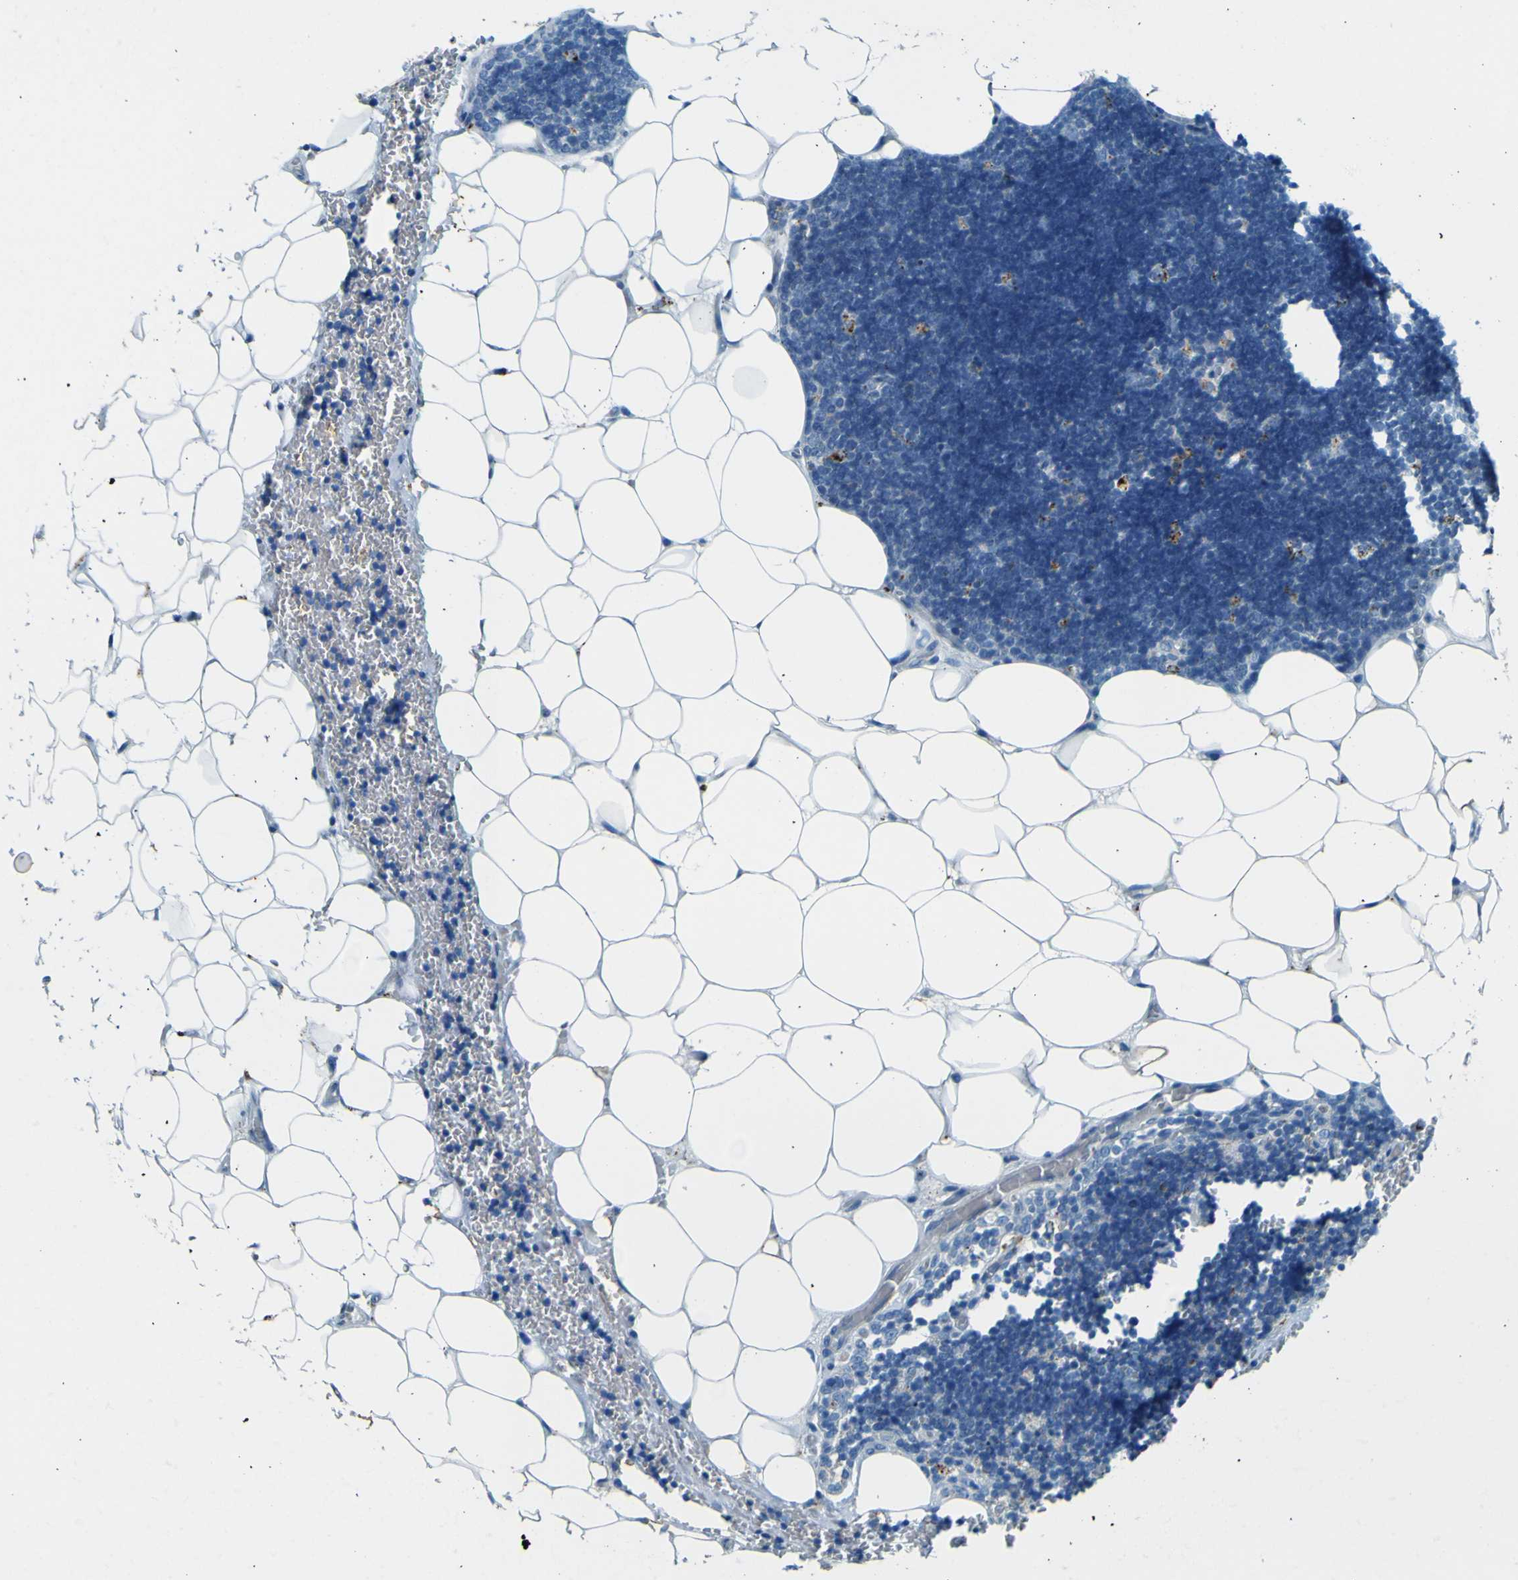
{"staining": {"intensity": "negative", "quantity": "none", "location": "none"}, "tissue": "lymph node", "cell_type": "Germinal center cells", "image_type": "normal", "snomed": [{"axis": "morphology", "description": "Normal tissue, NOS"}, {"axis": "topography", "description": "Lymph node"}], "caption": "Benign lymph node was stained to show a protein in brown. There is no significant positivity in germinal center cells. (DAB (3,3'-diaminobenzidine) immunohistochemistry with hematoxylin counter stain).", "gene": "PDE9A", "patient": {"sex": "male", "age": 33}}